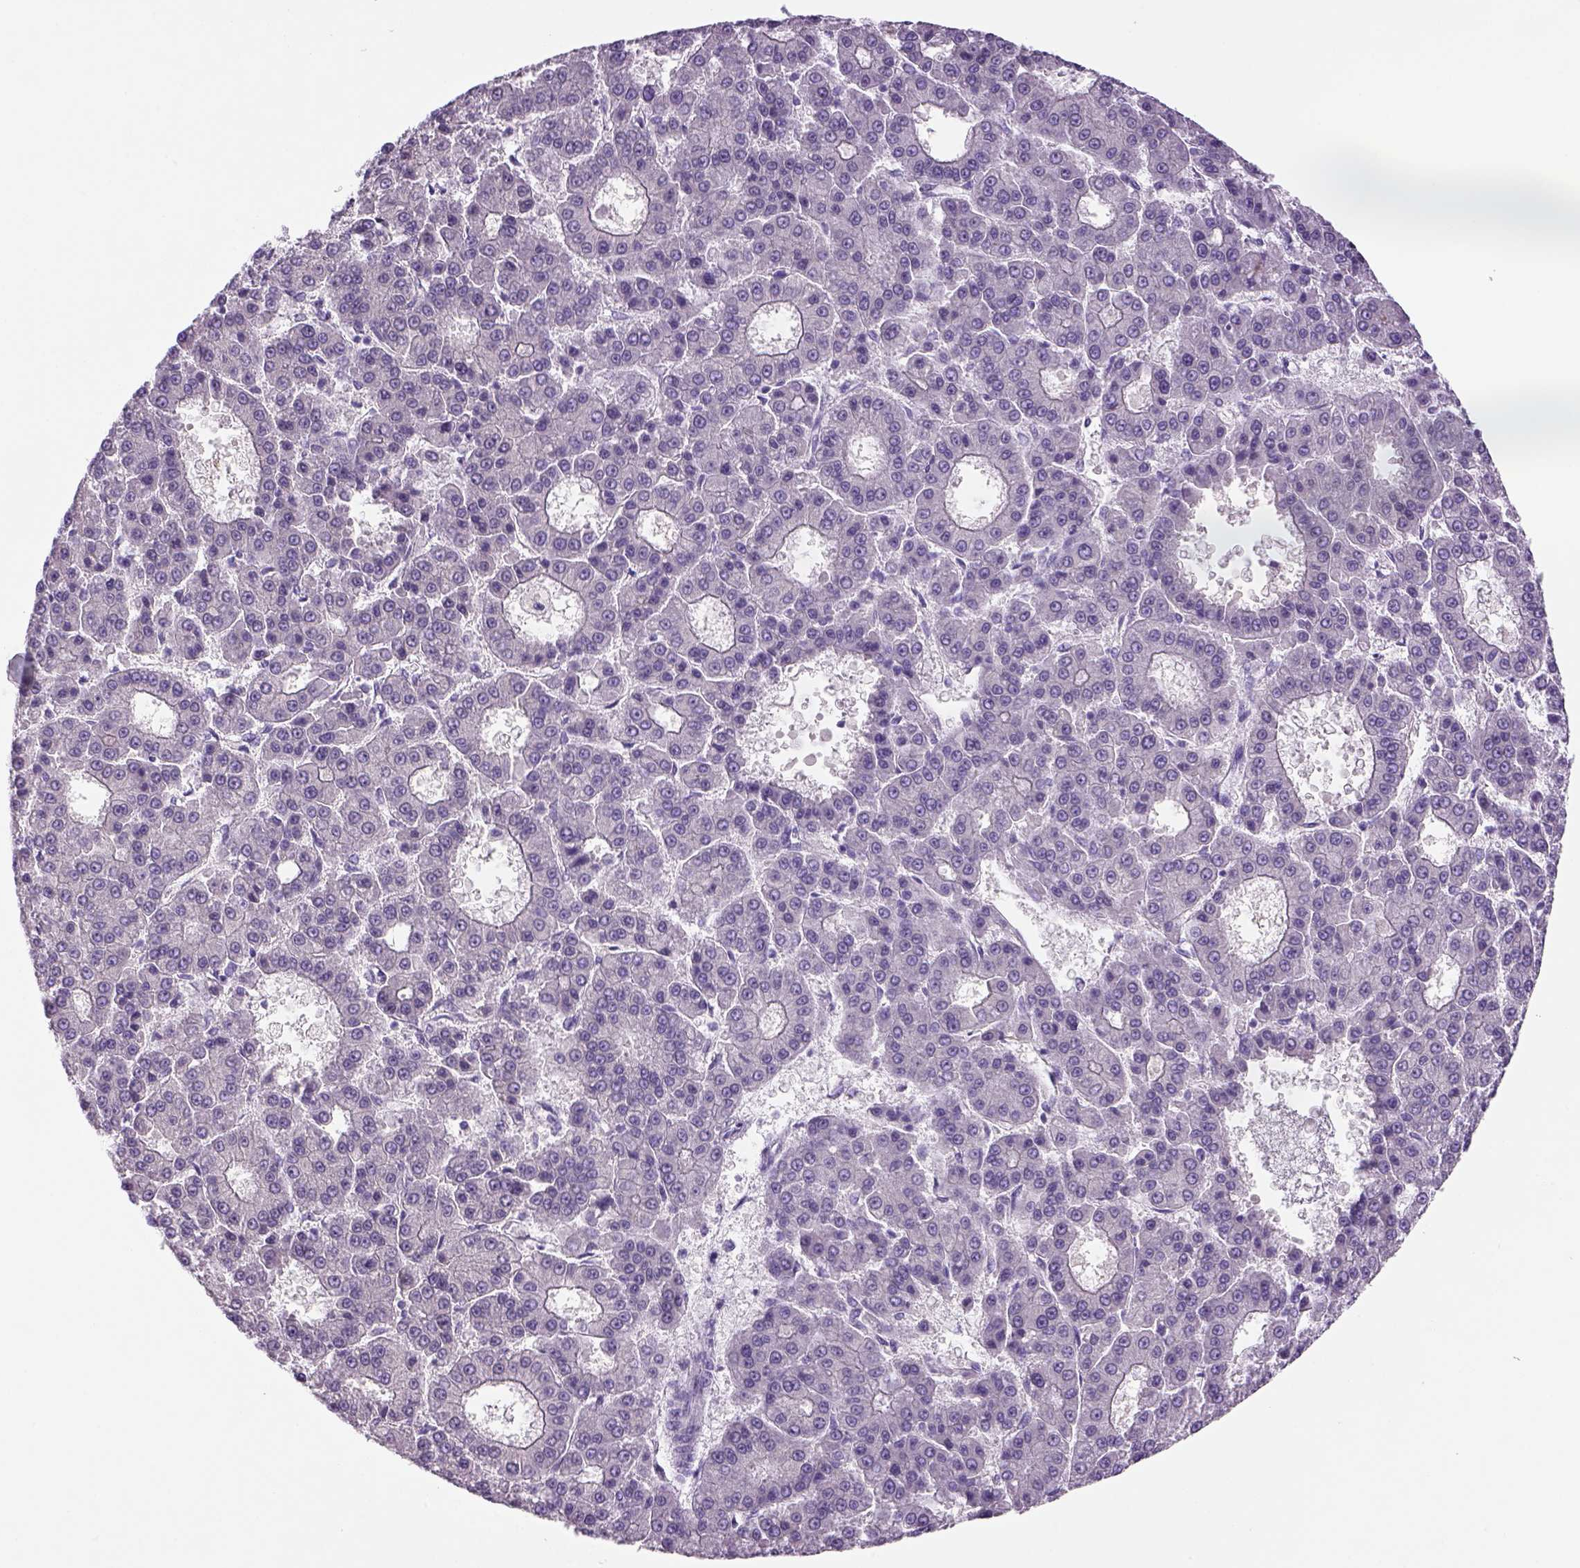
{"staining": {"intensity": "negative", "quantity": "none", "location": "none"}, "tissue": "liver cancer", "cell_type": "Tumor cells", "image_type": "cancer", "snomed": [{"axis": "morphology", "description": "Carcinoma, Hepatocellular, NOS"}, {"axis": "topography", "description": "Liver"}], "caption": "High power microscopy micrograph of an immunohistochemistry (IHC) micrograph of liver hepatocellular carcinoma, revealing no significant staining in tumor cells.", "gene": "DBH", "patient": {"sex": "male", "age": 70}}